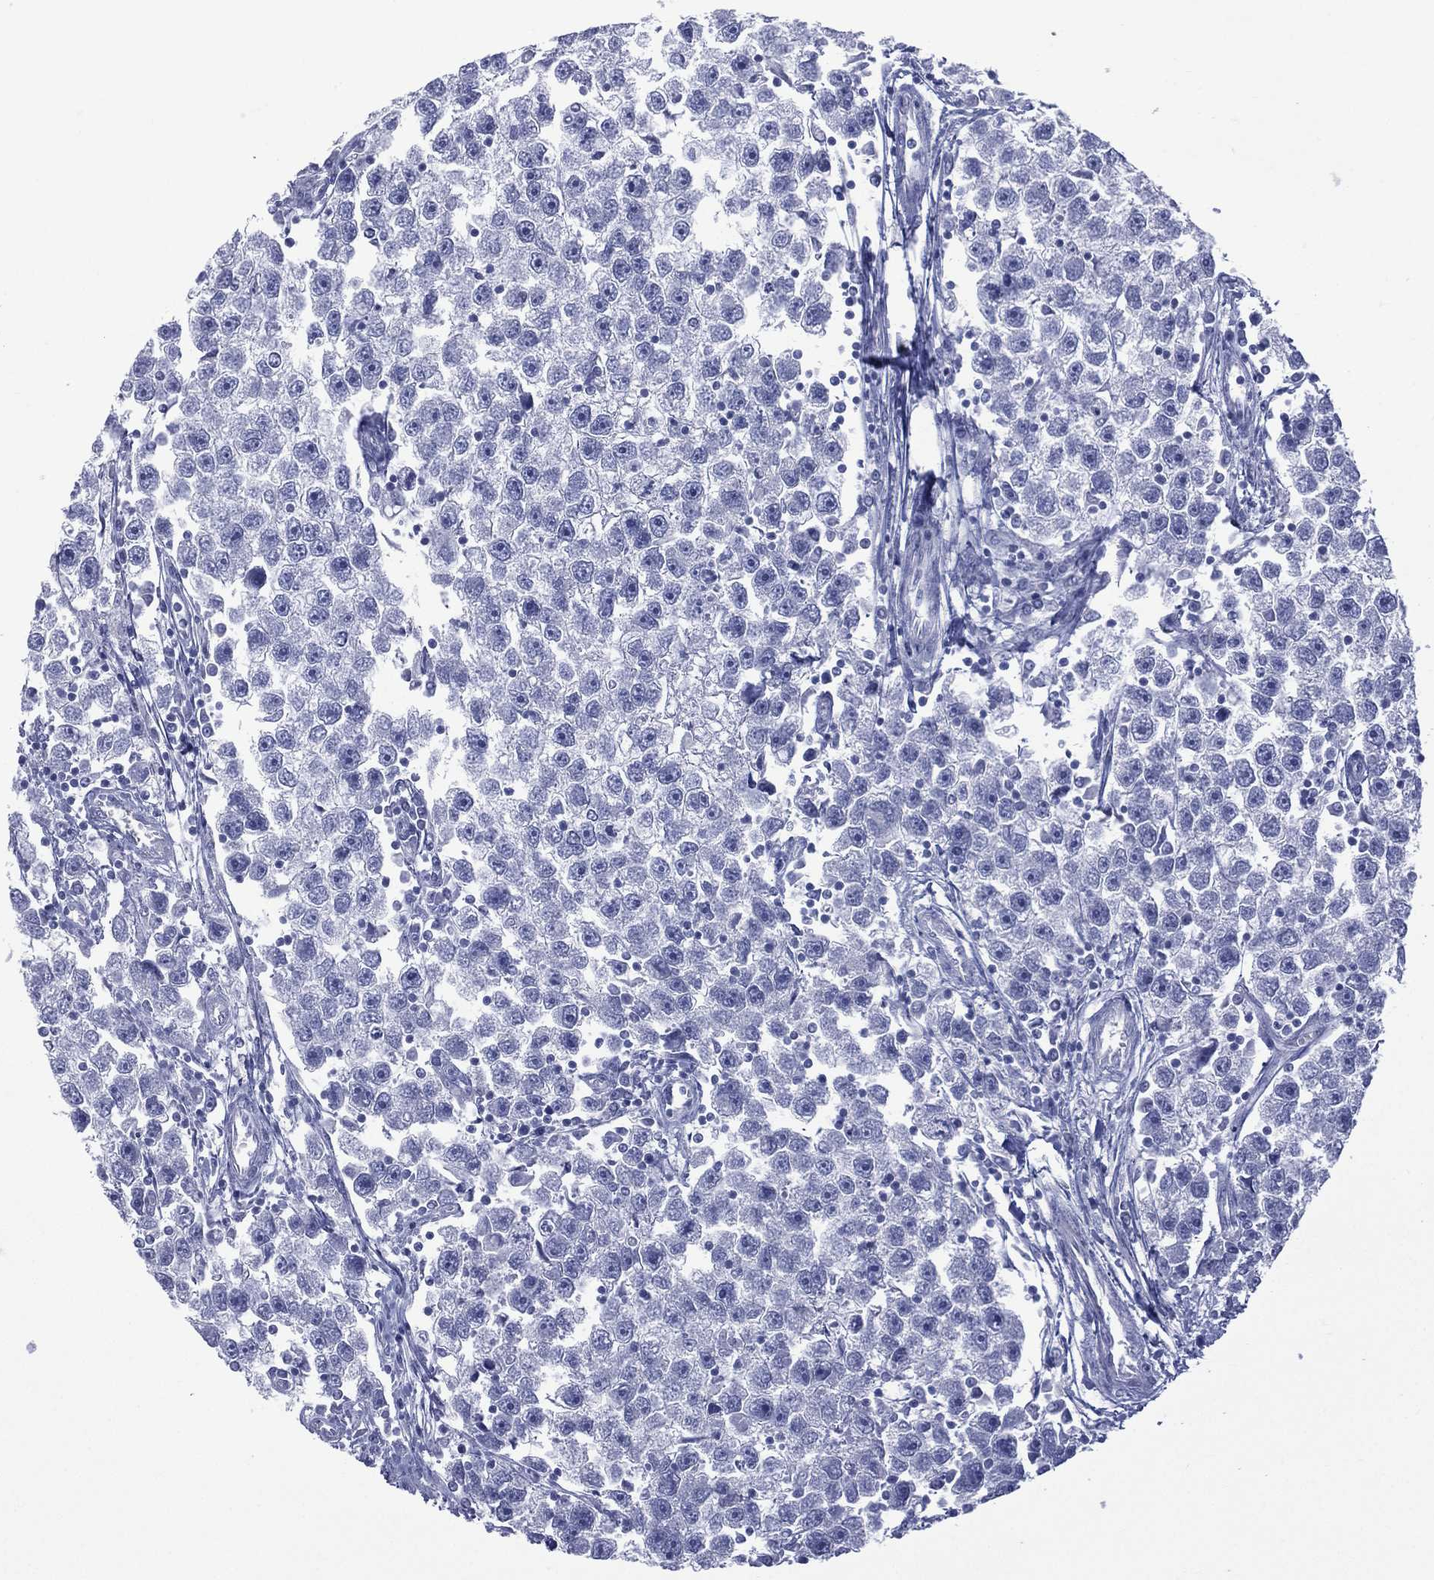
{"staining": {"intensity": "negative", "quantity": "none", "location": "none"}, "tissue": "testis cancer", "cell_type": "Tumor cells", "image_type": "cancer", "snomed": [{"axis": "morphology", "description": "Seminoma, NOS"}, {"axis": "topography", "description": "Testis"}], "caption": "This is an immunohistochemistry photomicrograph of seminoma (testis). There is no expression in tumor cells.", "gene": "CES2", "patient": {"sex": "male", "age": 30}}